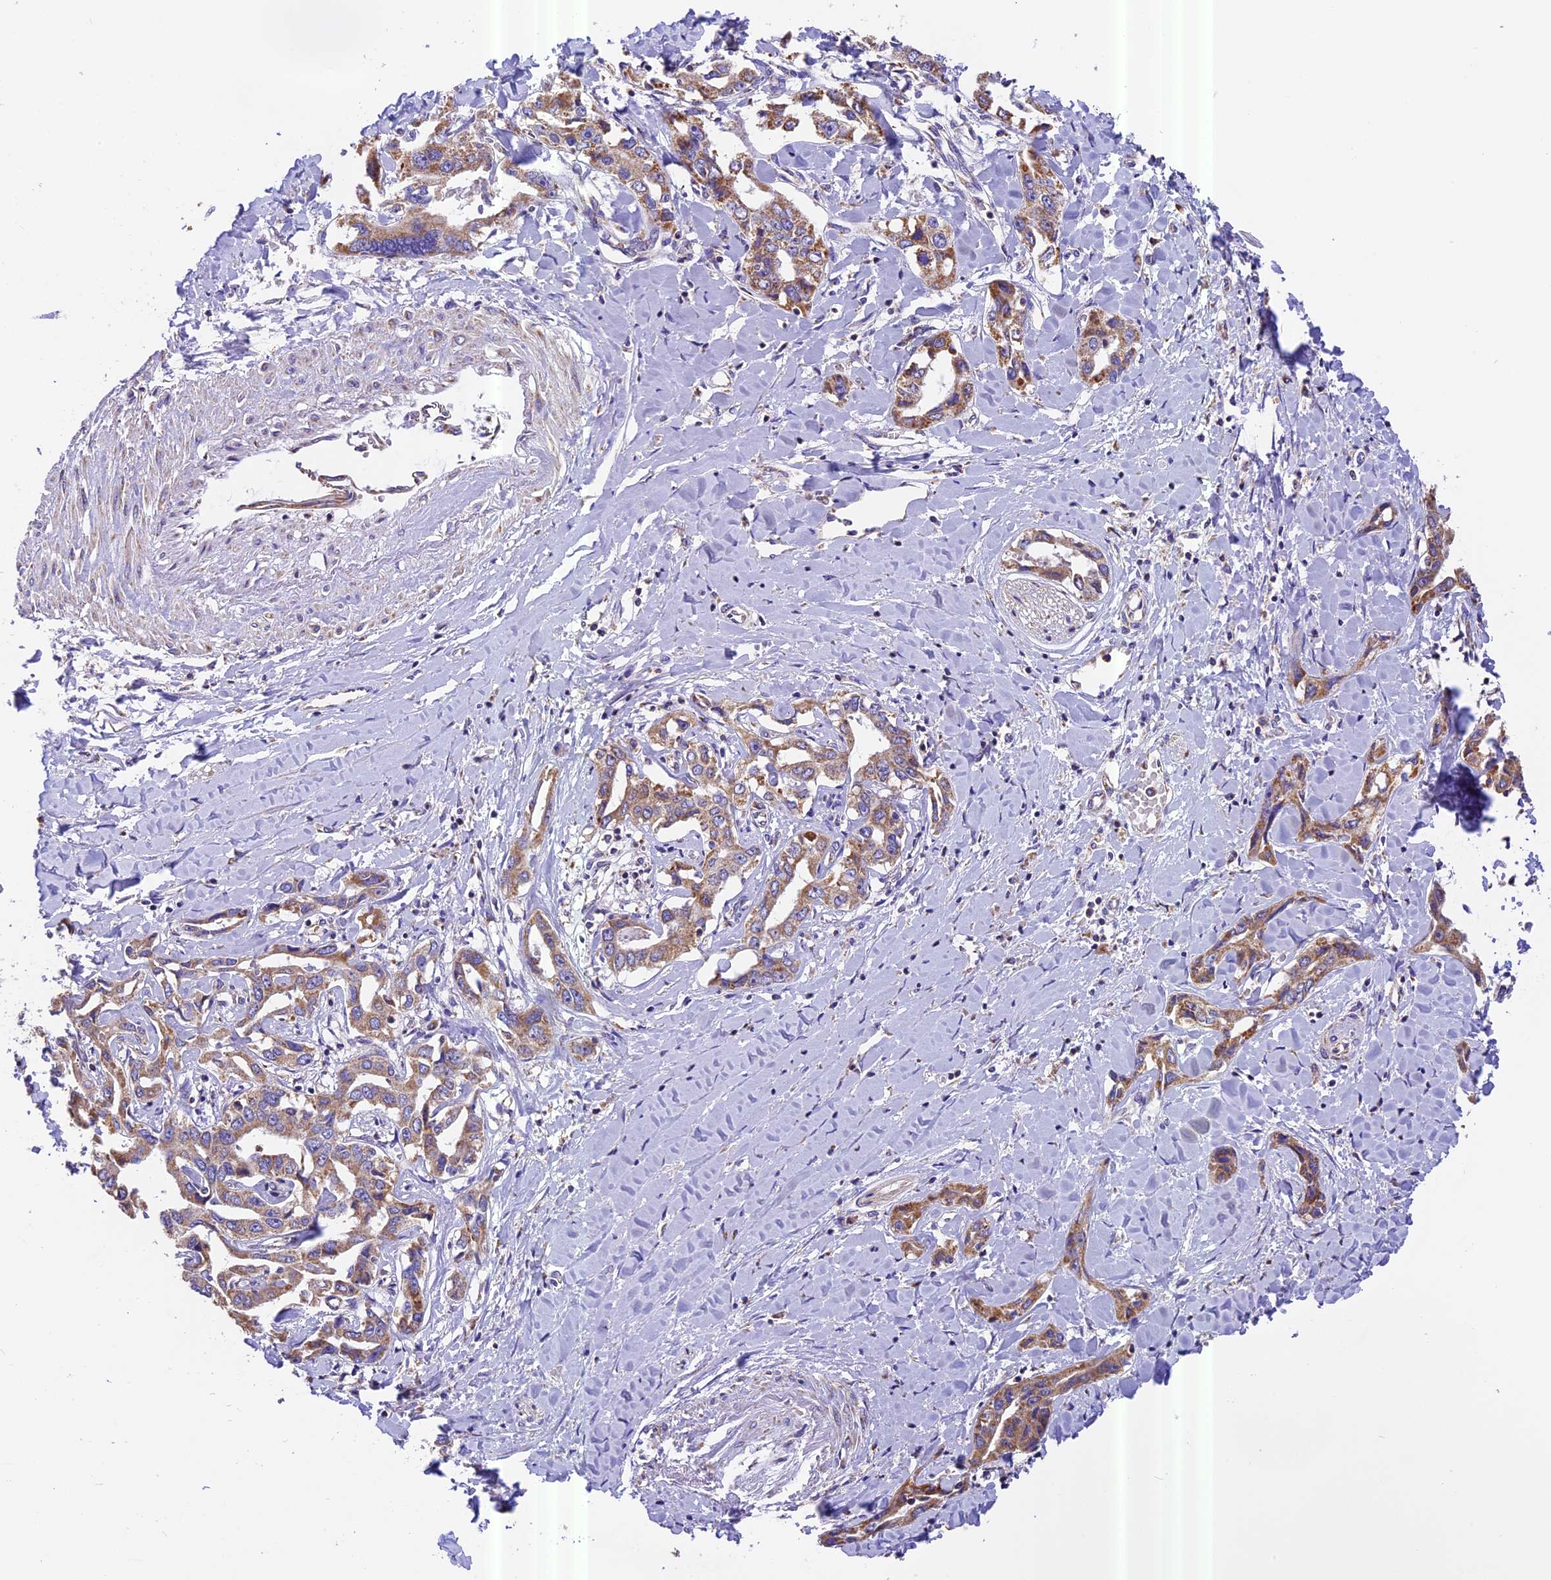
{"staining": {"intensity": "moderate", "quantity": ">75%", "location": "cytoplasmic/membranous"}, "tissue": "liver cancer", "cell_type": "Tumor cells", "image_type": "cancer", "snomed": [{"axis": "morphology", "description": "Cholangiocarcinoma"}, {"axis": "topography", "description": "Liver"}], "caption": "Immunohistochemical staining of human liver cholangiocarcinoma displays medium levels of moderate cytoplasmic/membranous protein positivity in approximately >75% of tumor cells.", "gene": "MGME1", "patient": {"sex": "male", "age": 59}}